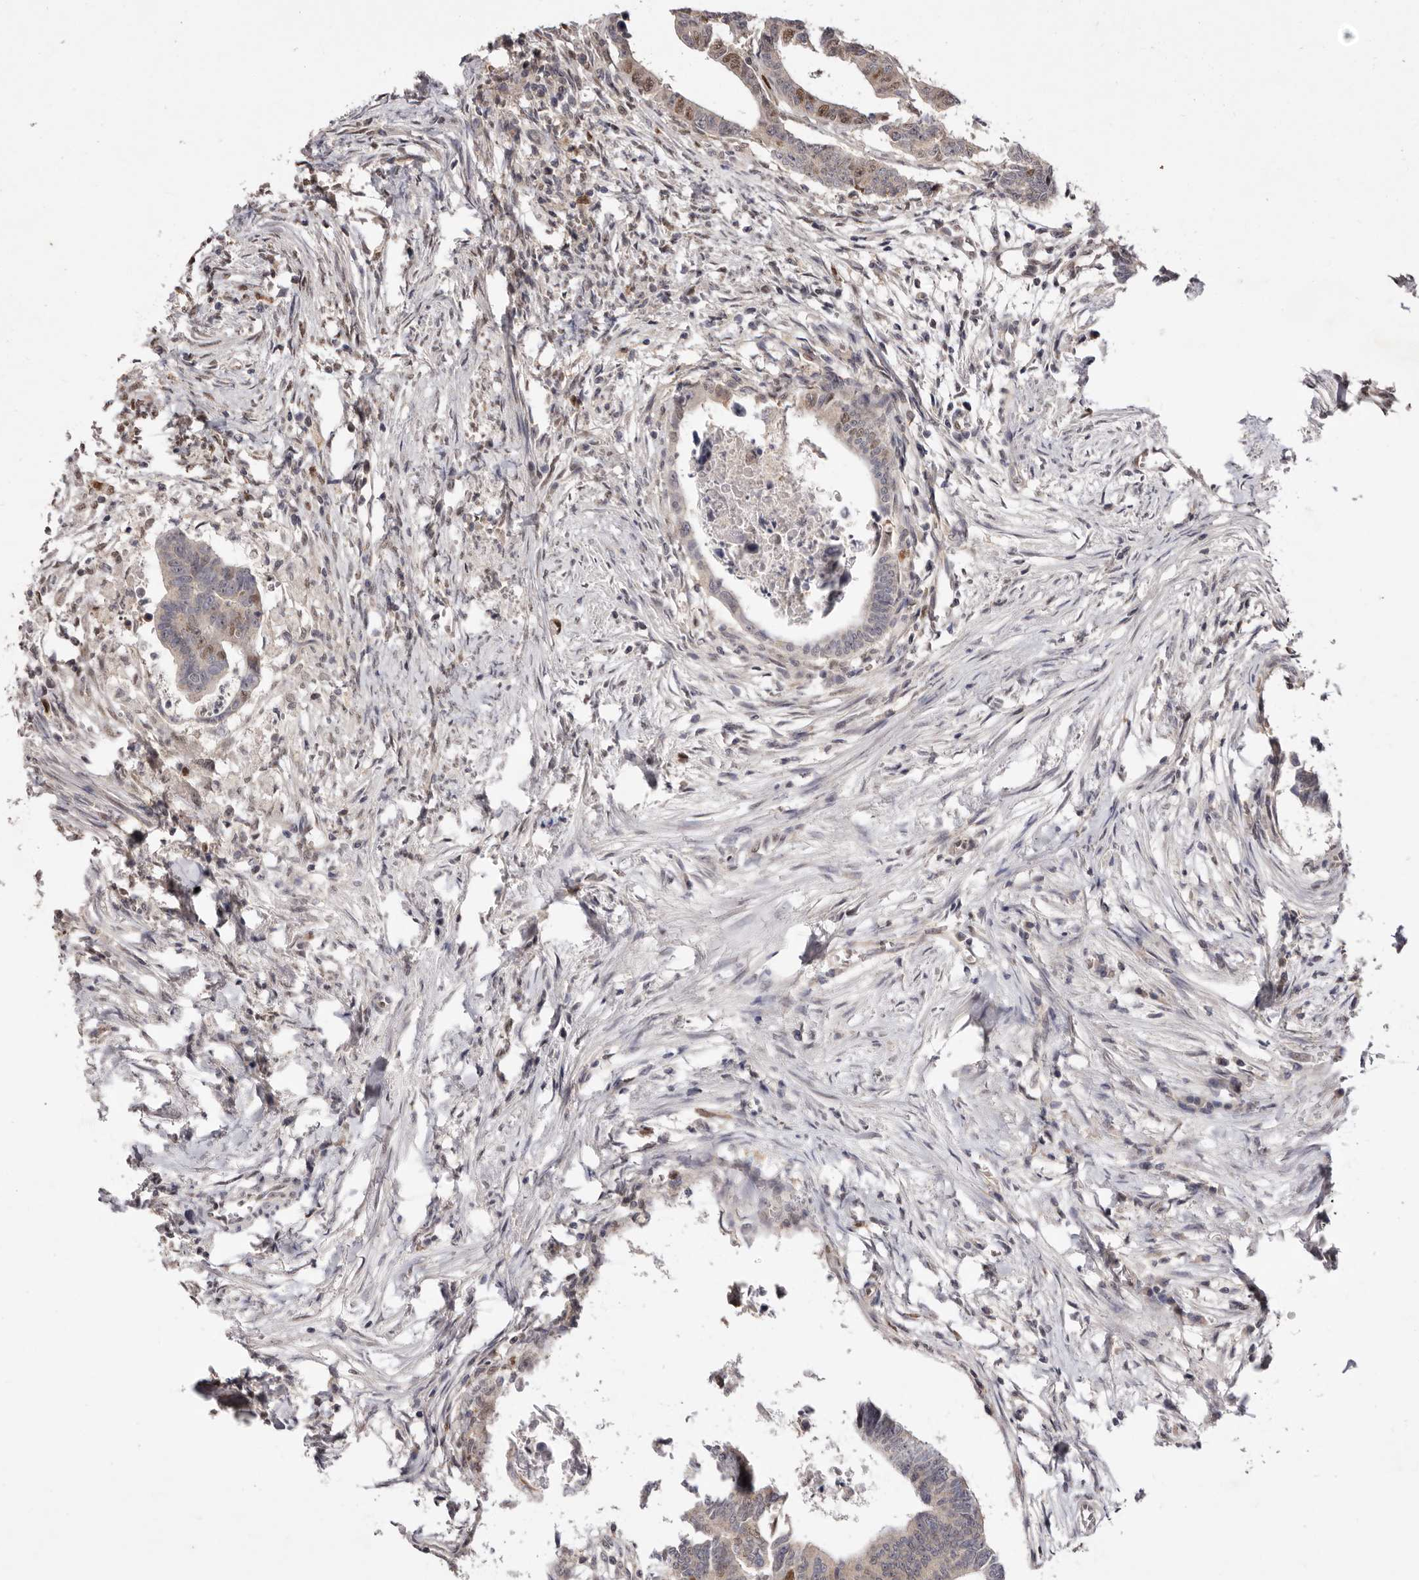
{"staining": {"intensity": "moderate", "quantity": "25%-75%", "location": "nuclear"}, "tissue": "colorectal cancer", "cell_type": "Tumor cells", "image_type": "cancer", "snomed": [{"axis": "morphology", "description": "Adenocarcinoma, NOS"}, {"axis": "topography", "description": "Rectum"}], "caption": "Colorectal cancer stained with a protein marker demonstrates moderate staining in tumor cells.", "gene": "NOTCH1", "patient": {"sex": "female", "age": 65}}